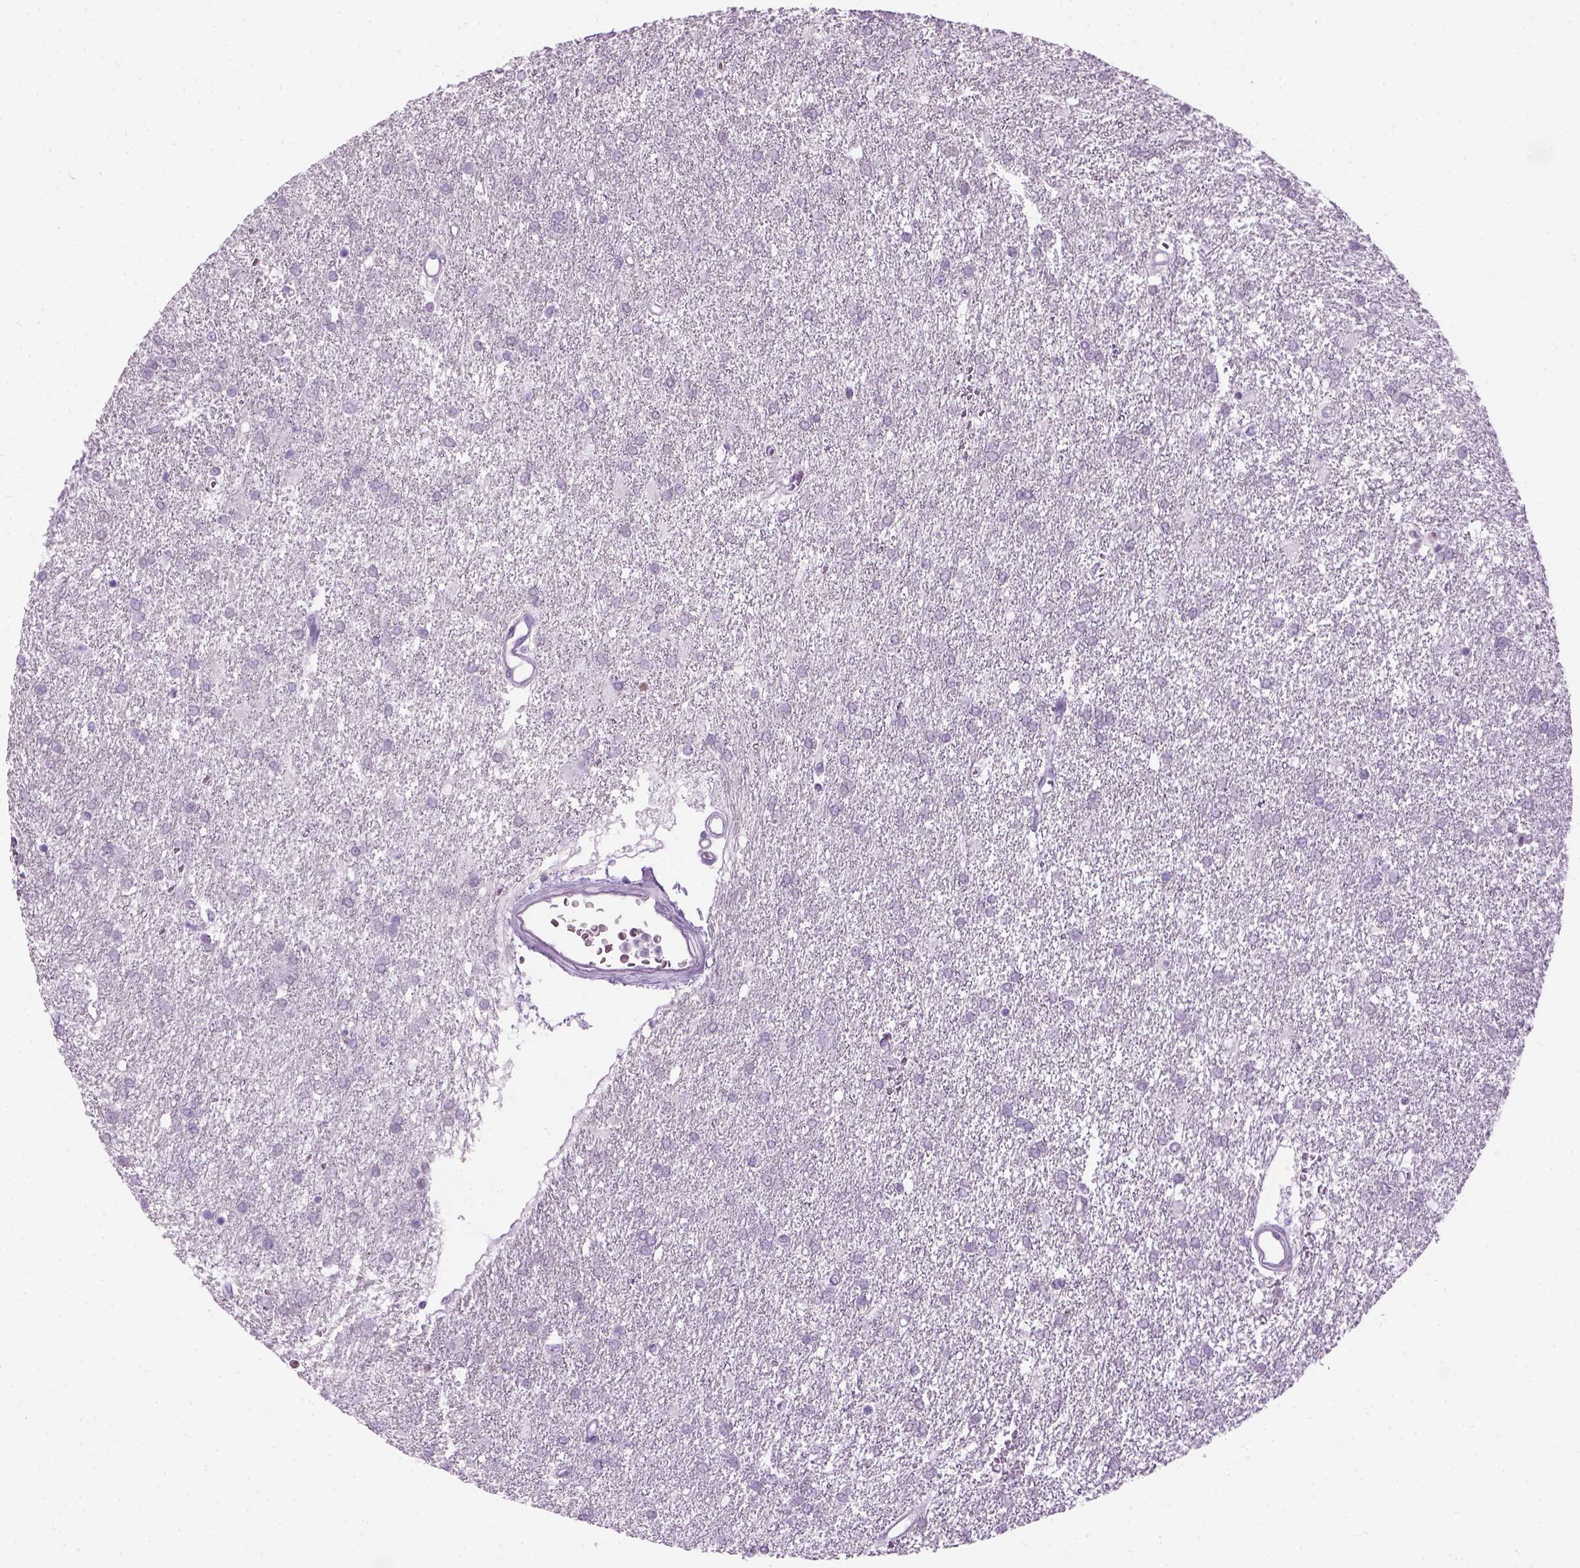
{"staining": {"intensity": "negative", "quantity": "none", "location": "none"}, "tissue": "glioma", "cell_type": "Tumor cells", "image_type": "cancer", "snomed": [{"axis": "morphology", "description": "Glioma, malignant, High grade"}, {"axis": "topography", "description": "Brain"}], "caption": "IHC photomicrograph of neoplastic tissue: glioma stained with DAB exhibits no significant protein staining in tumor cells.", "gene": "CIBAR2", "patient": {"sex": "female", "age": 61}}